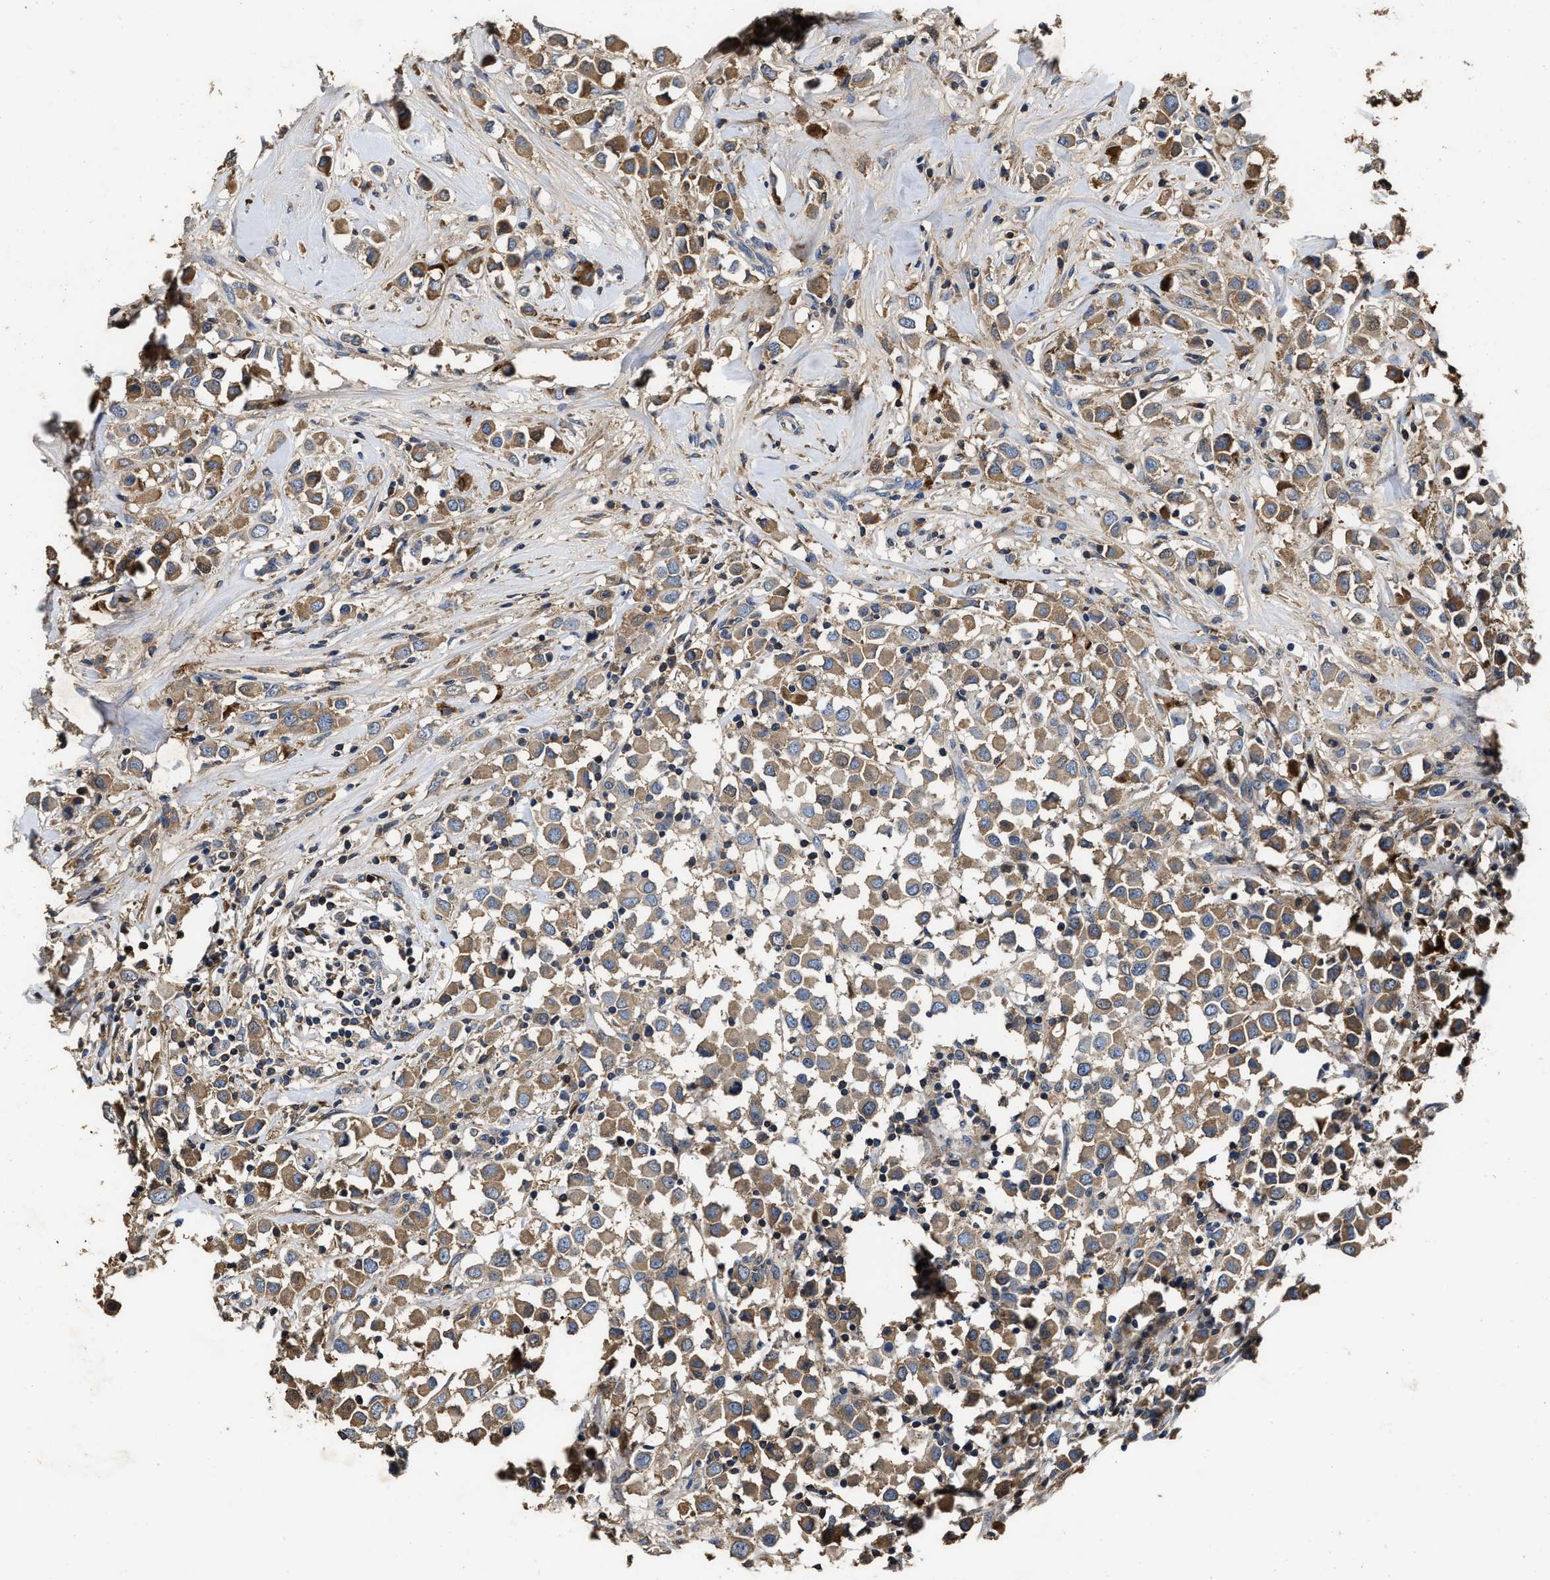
{"staining": {"intensity": "moderate", "quantity": ">75%", "location": "cytoplasmic/membranous"}, "tissue": "breast cancer", "cell_type": "Tumor cells", "image_type": "cancer", "snomed": [{"axis": "morphology", "description": "Duct carcinoma"}, {"axis": "topography", "description": "Breast"}], "caption": "Immunohistochemical staining of human breast cancer (invasive ductal carcinoma) reveals medium levels of moderate cytoplasmic/membranous staining in about >75% of tumor cells. The protein of interest is stained brown, and the nuclei are stained in blue (DAB IHC with brightfield microscopy, high magnification).", "gene": "C3", "patient": {"sex": "female", "age": 61}}